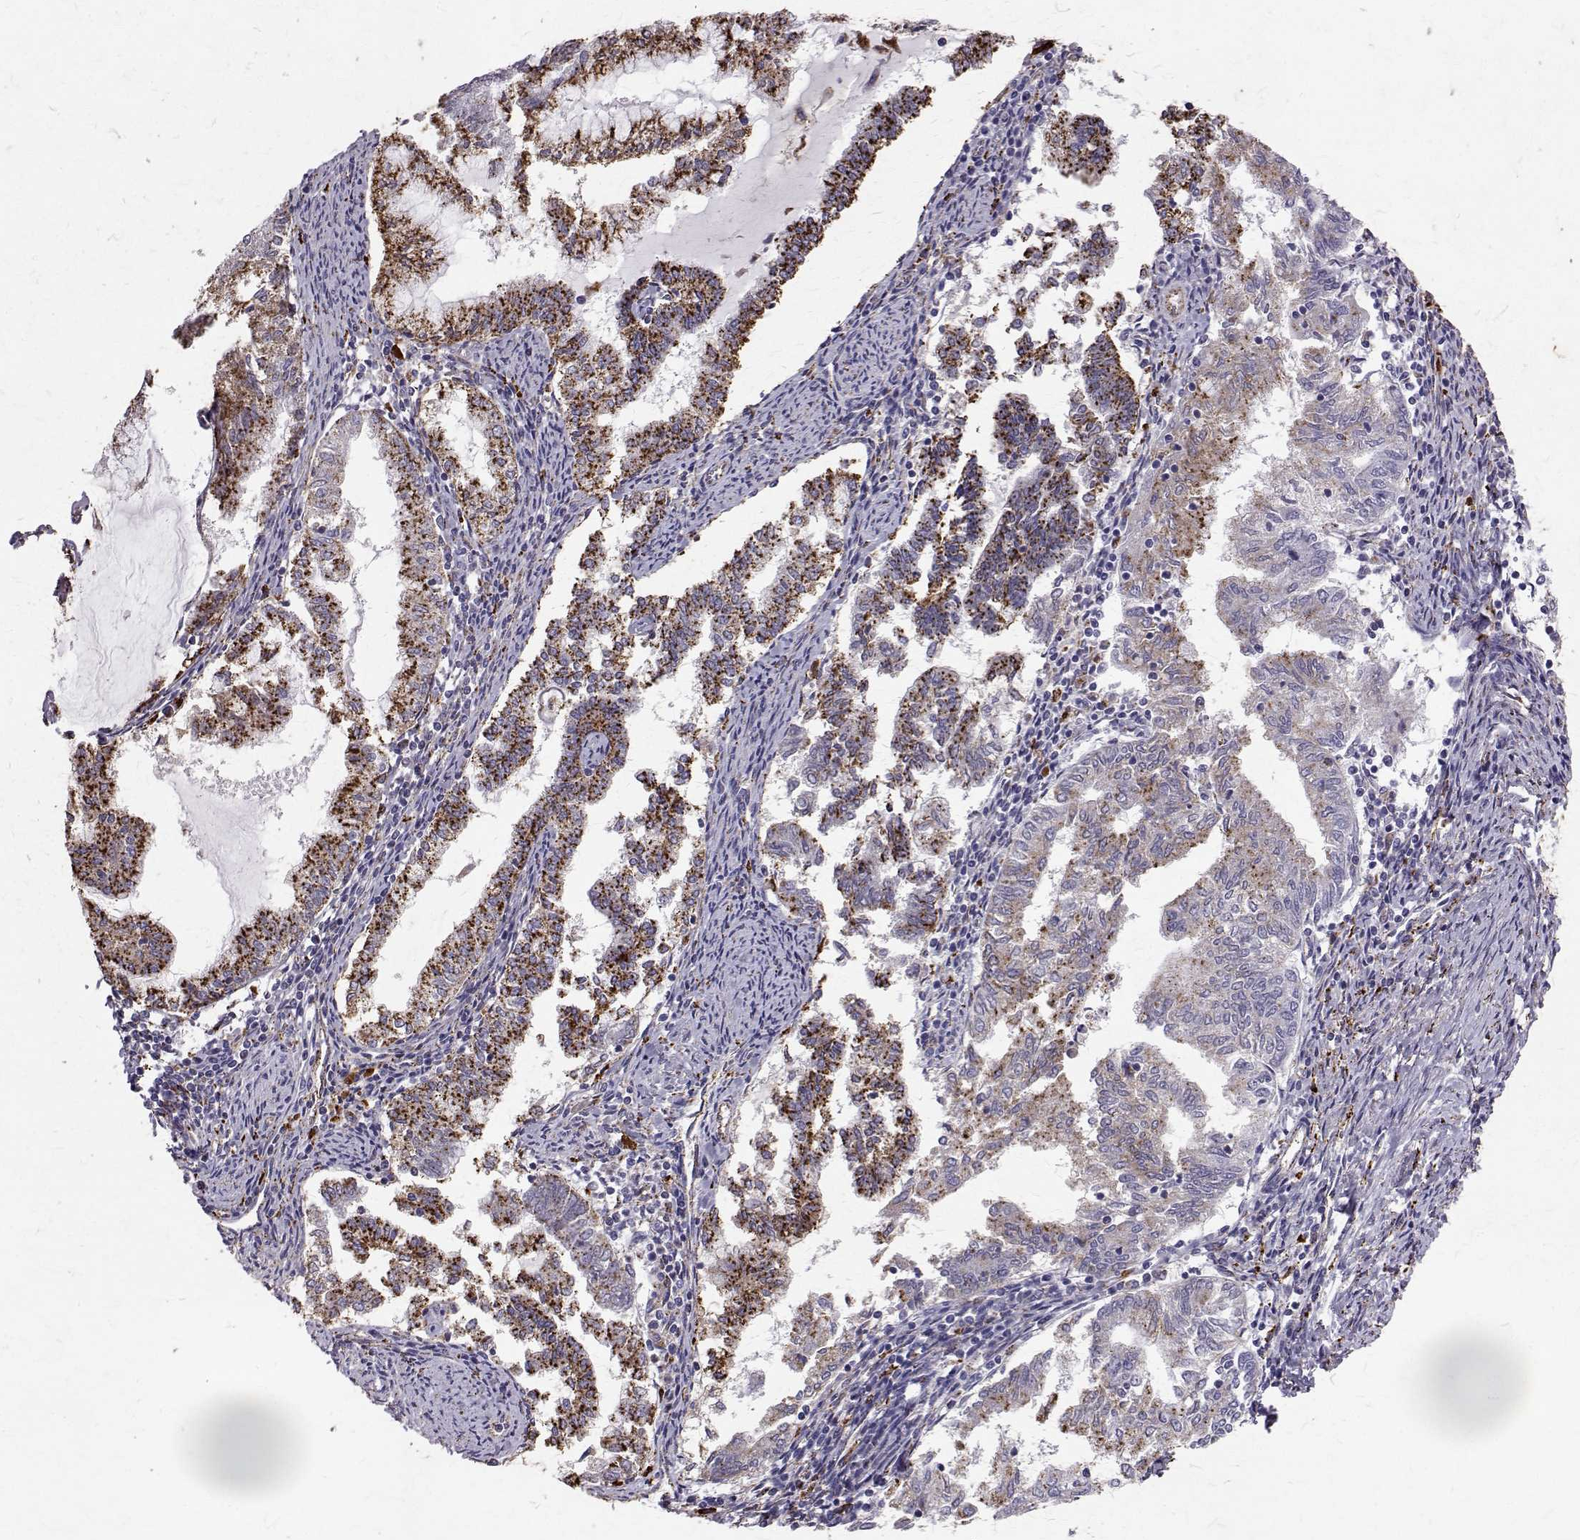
{"staining": {"intensity": "strong", "quantity": "25%-75%", "location": "cytoplasmic/membranous"}, "tissue": "endometrial cancer", "cell_type": "Tumor cells", "image_type": "cancer", "snomed": [{"axis": "morphology", "description": "Adenocarcinoma, NOS"}, {"axis": "topography", "description": "Endometrium"}], "caption": "The histopathology image demonstrates staining of endometrial adenocarcinoma, revealing strong cytoplasmic/membranous protein staining (brown color) within tumor cells.", "gene": "TPP1", "patient": {"sex": "female", "age": 79}}